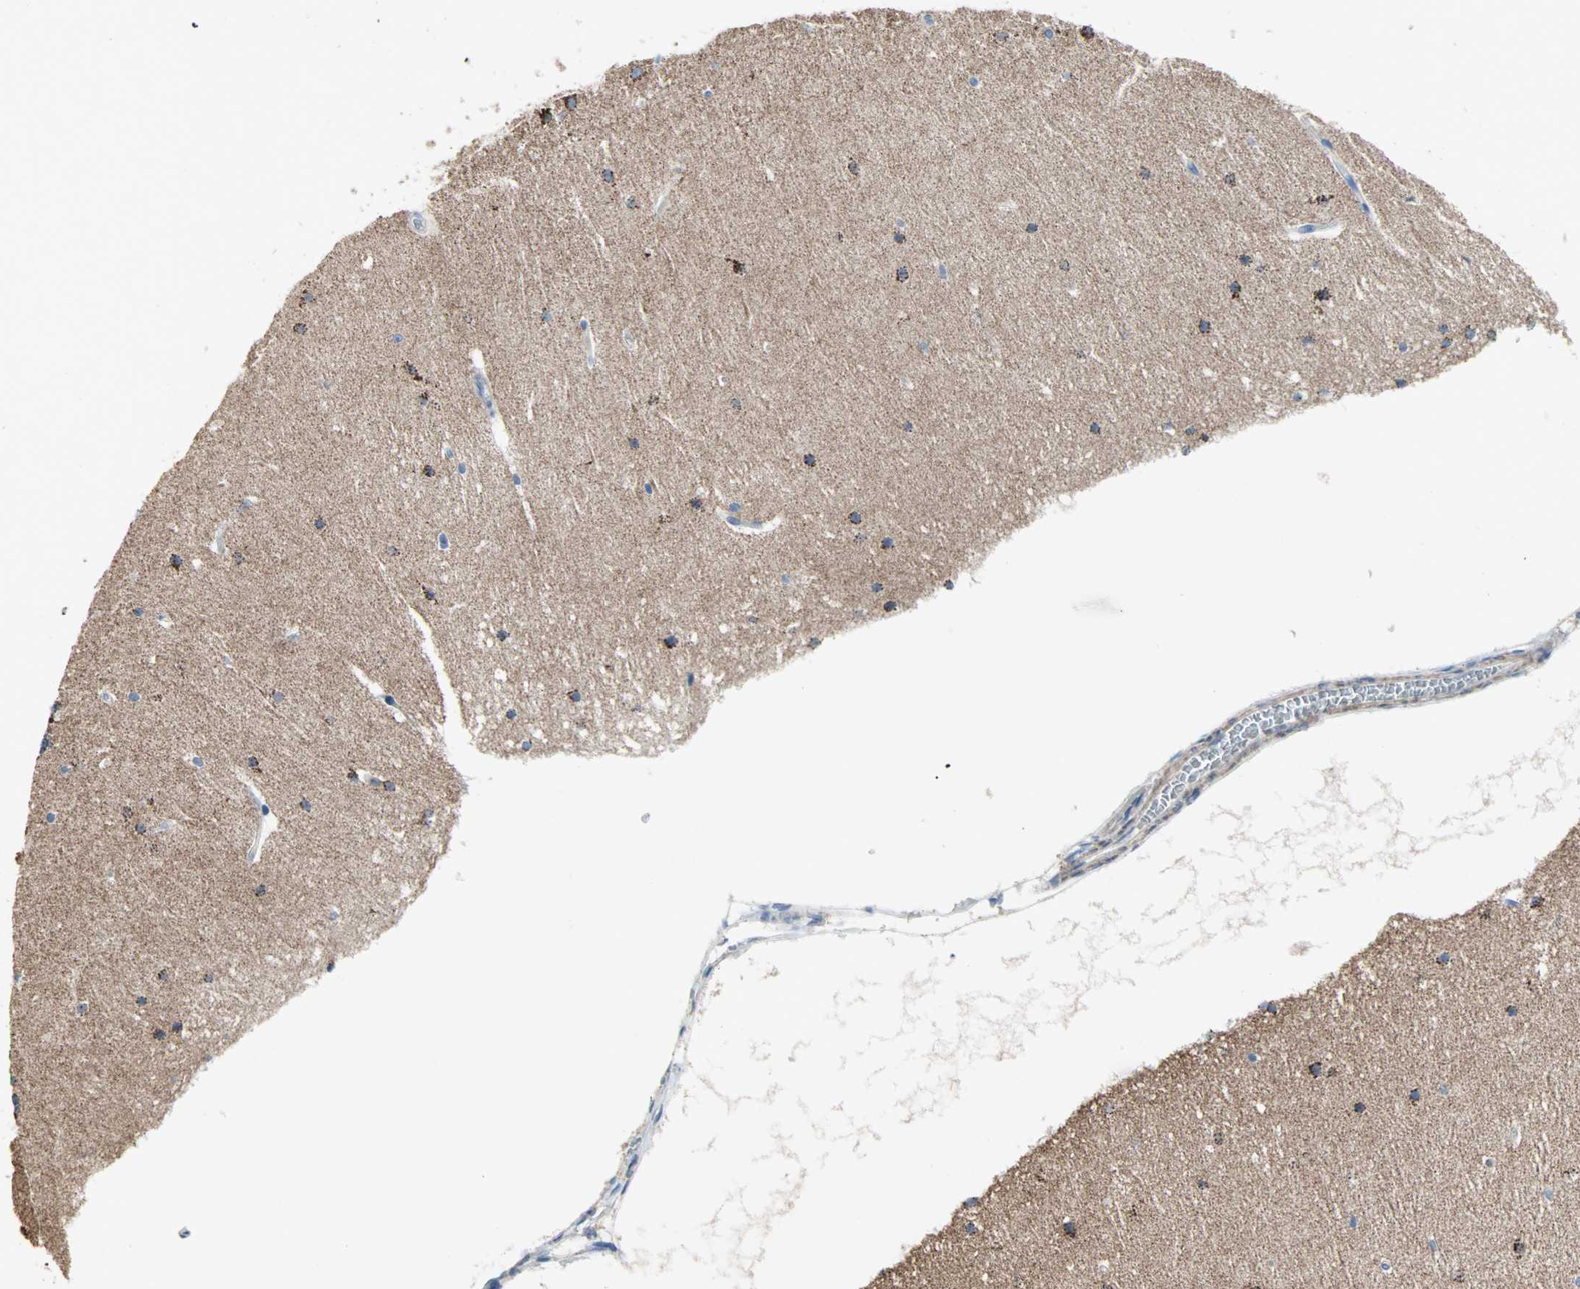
{"staining": {"intensity": "strong", "quantity": ">75%", "location": "cytoplasmic/membranous"}, "tissue": "cerebellum", "cell_type": "Cells in granular layer", "image_type": "normal", "snomed": [{"axis": "morphology", "description": "Normal tissue, NOS"}, {"axis": "topography", "description": "Cerebellum"}], "caption": "Benign cerebellum exhibits strong cytoplasmic/membranous expression in approximately >75% of cells in granular layer, visualized by immunohistochemistry.", "gene": "ACVRL1", "patient": {"sex": "female", "age": 19}}